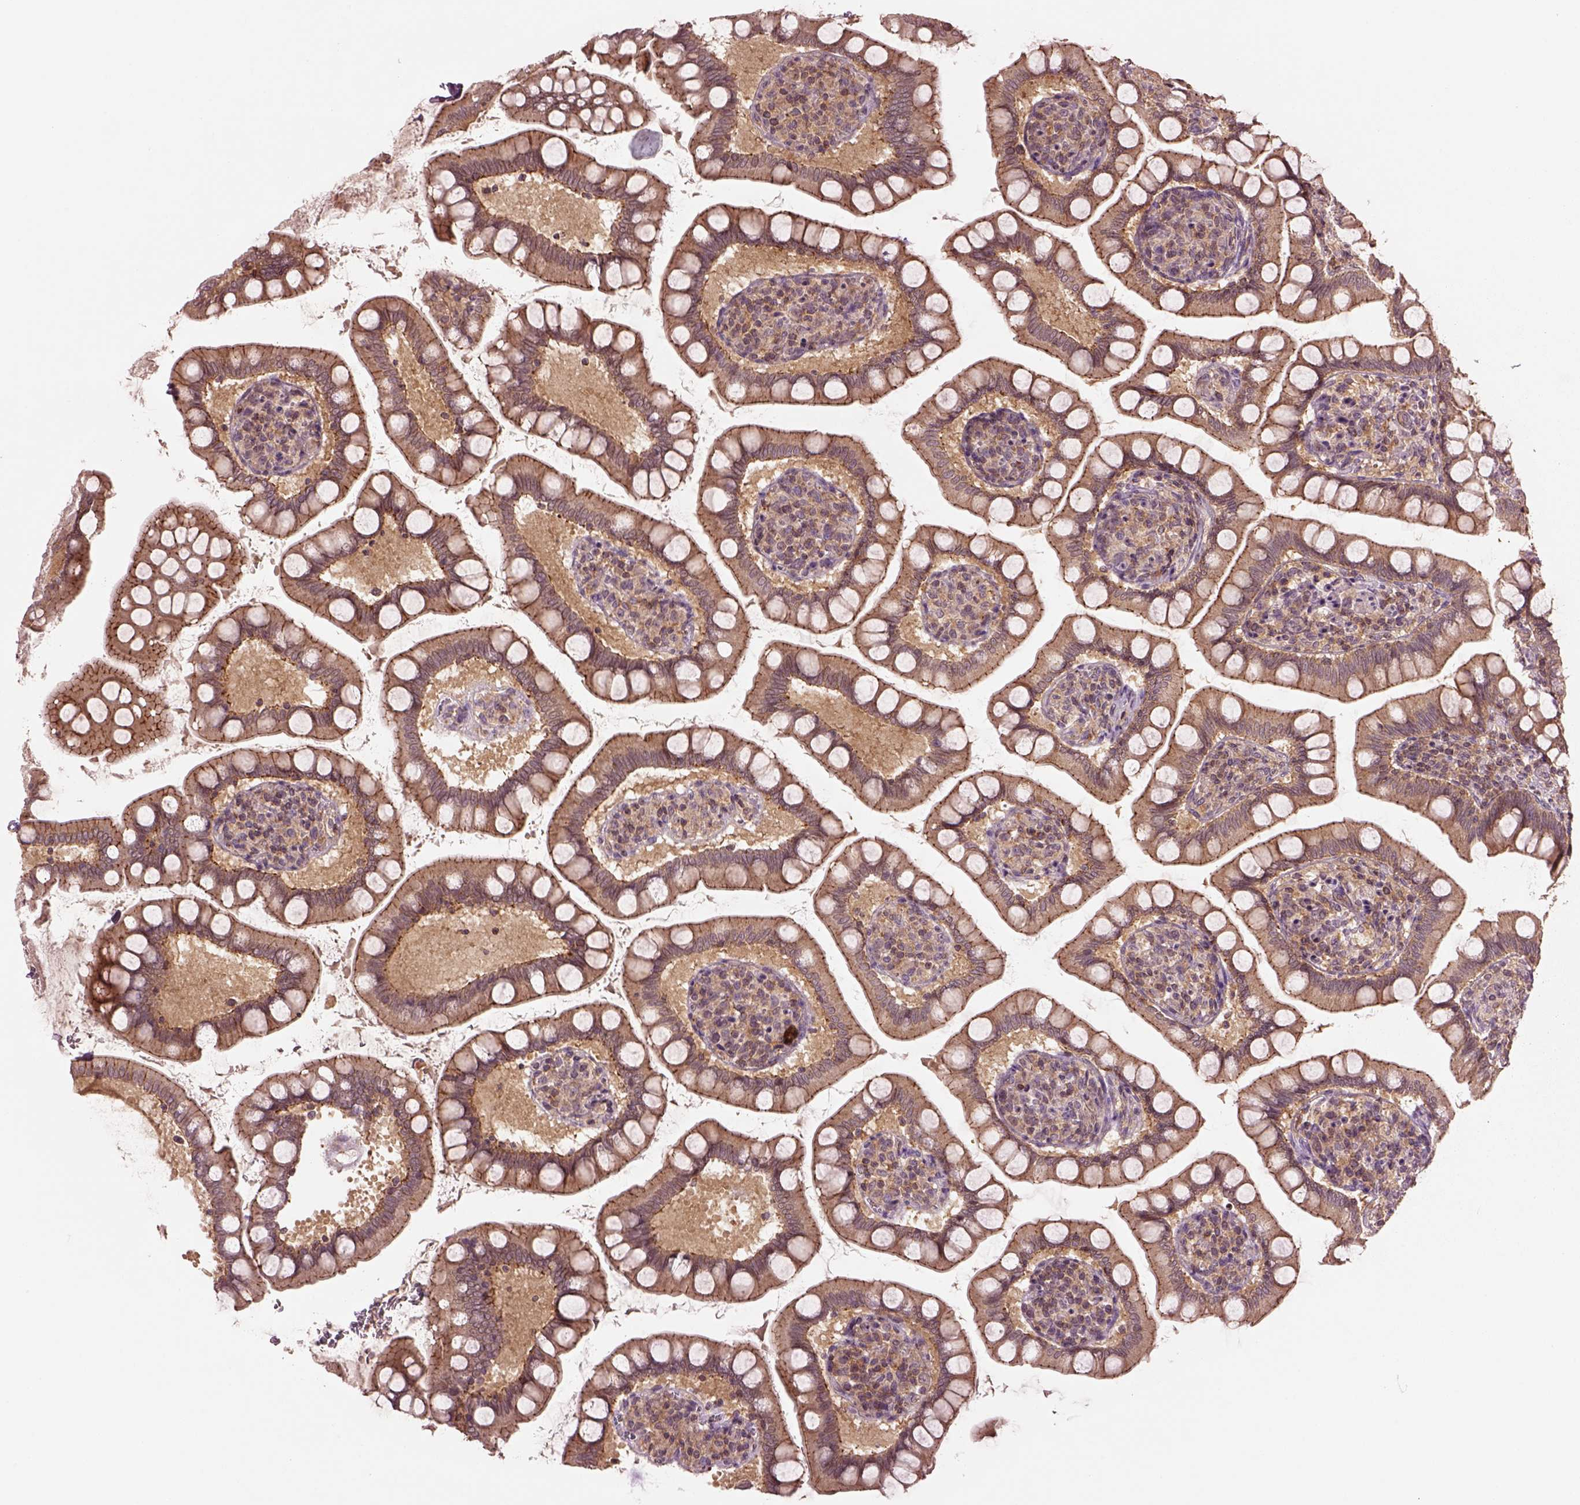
{"staining": {"intensity": "moderate", "quantity": ">75%", "location": "cytoplasmic/membranous"}, "tissue": "small intestine", "cell_type": "Glandular cells", "image_type": "normal", "snomed": [{"axis": "morphology", "description": "Normal tissue, NOS"}, {"axis": "topography", "description": "Small intestine"}], "caption": "Immunohistochemical staining of unremarkable human small intestine shows moderate cytoplasmic/membranous protein staining in approximately >75% of glandular cells.", "gene": "MTHFS", "patient": {"sex": "female", "age": 56}}